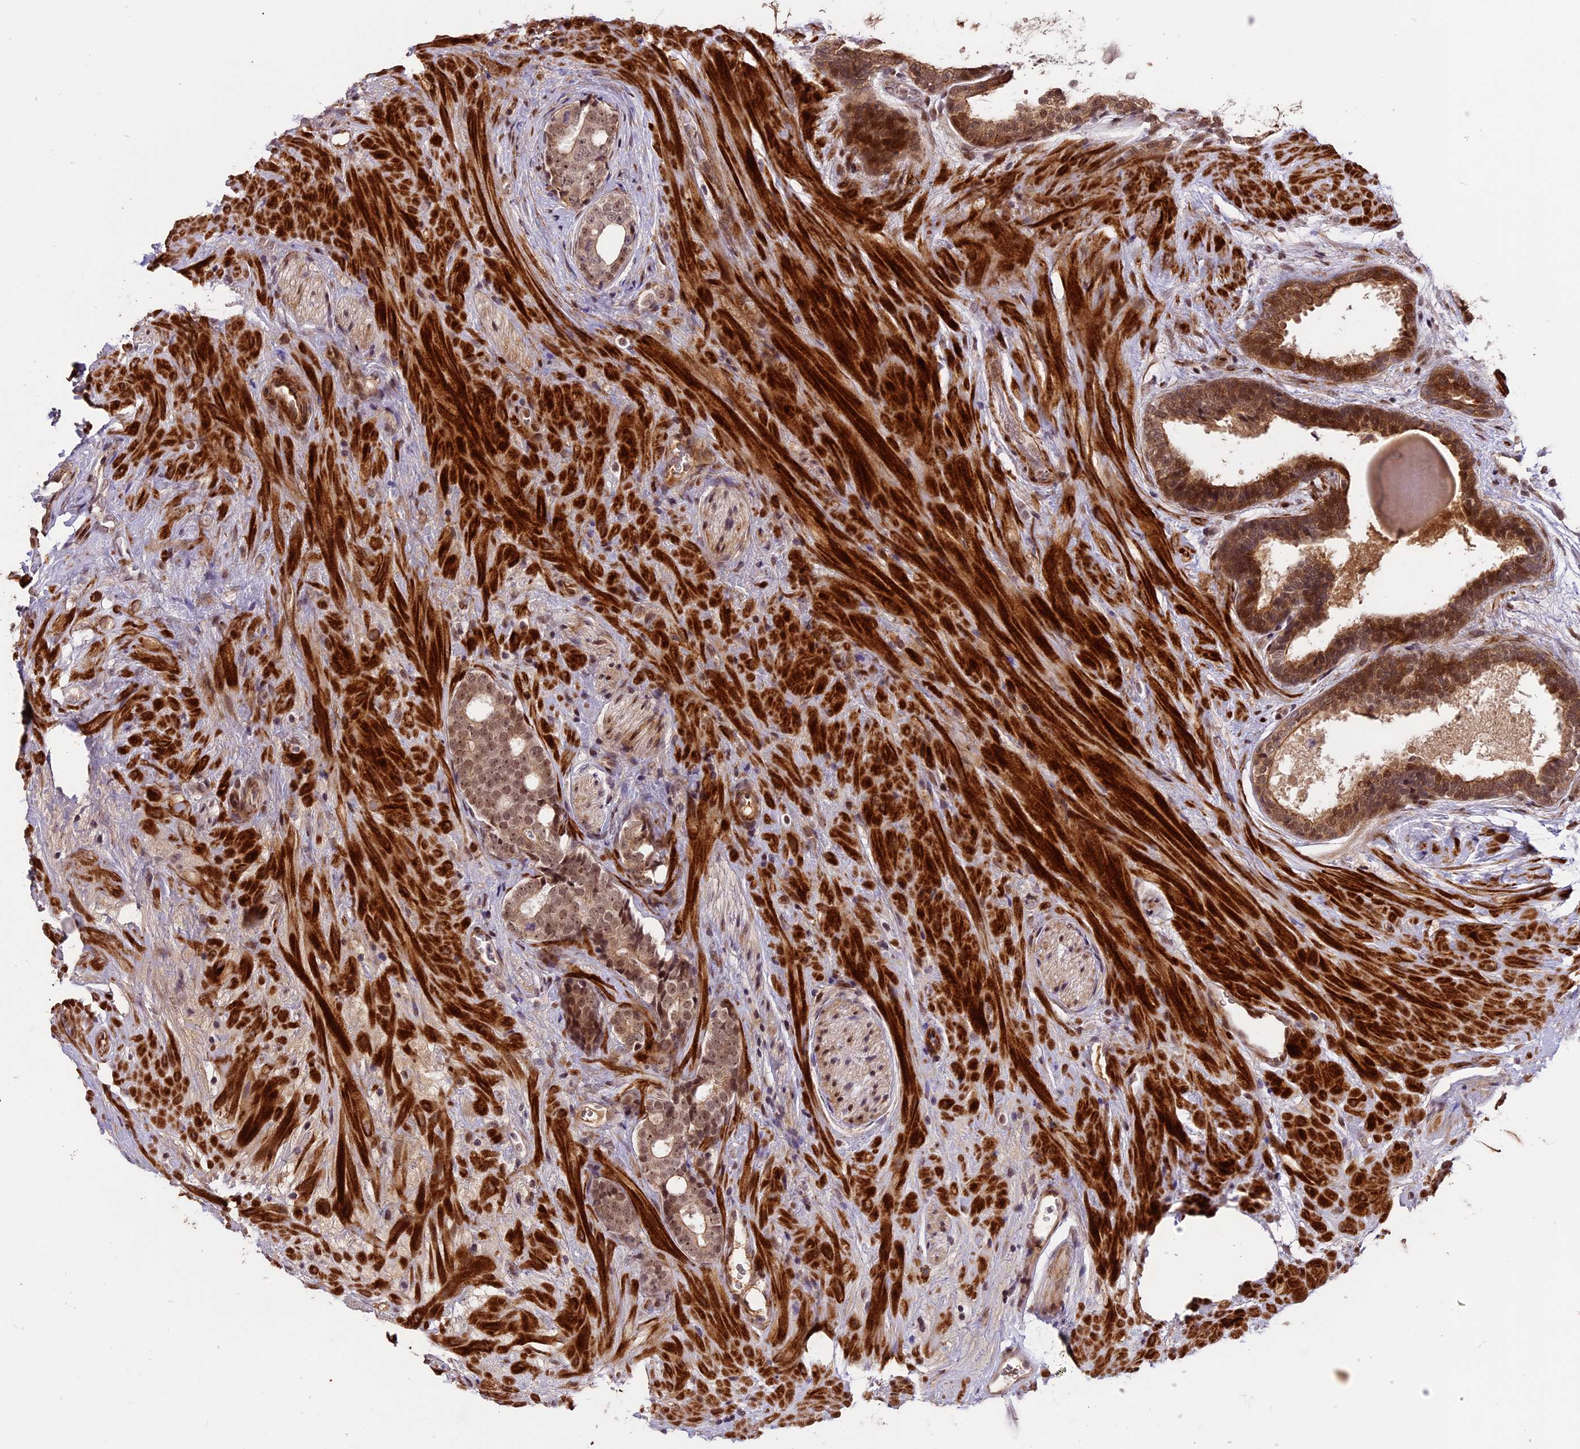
{"staining": {"intensity": "moderate", "quantity": ">75%", "location": "nuclear"}, "tissue": "prostate cancer", "cell_type": "Tumor cells", "image_type": "cancer", "snomed": [{"axis": "morphology", "description": "Adenocarcinoma, High grade"}, {"axis": "topography", "description": "Prostate"}], "caption": "A histopathology image showing moderate nuclear expression in approximately >75% of tumor cells in prostate cancer (high-grade adenocarcinoma), as visualized by brown immunohistochemical staining.", "gene": "ENHO", "patient": {"sex": "male", "age": 56}}